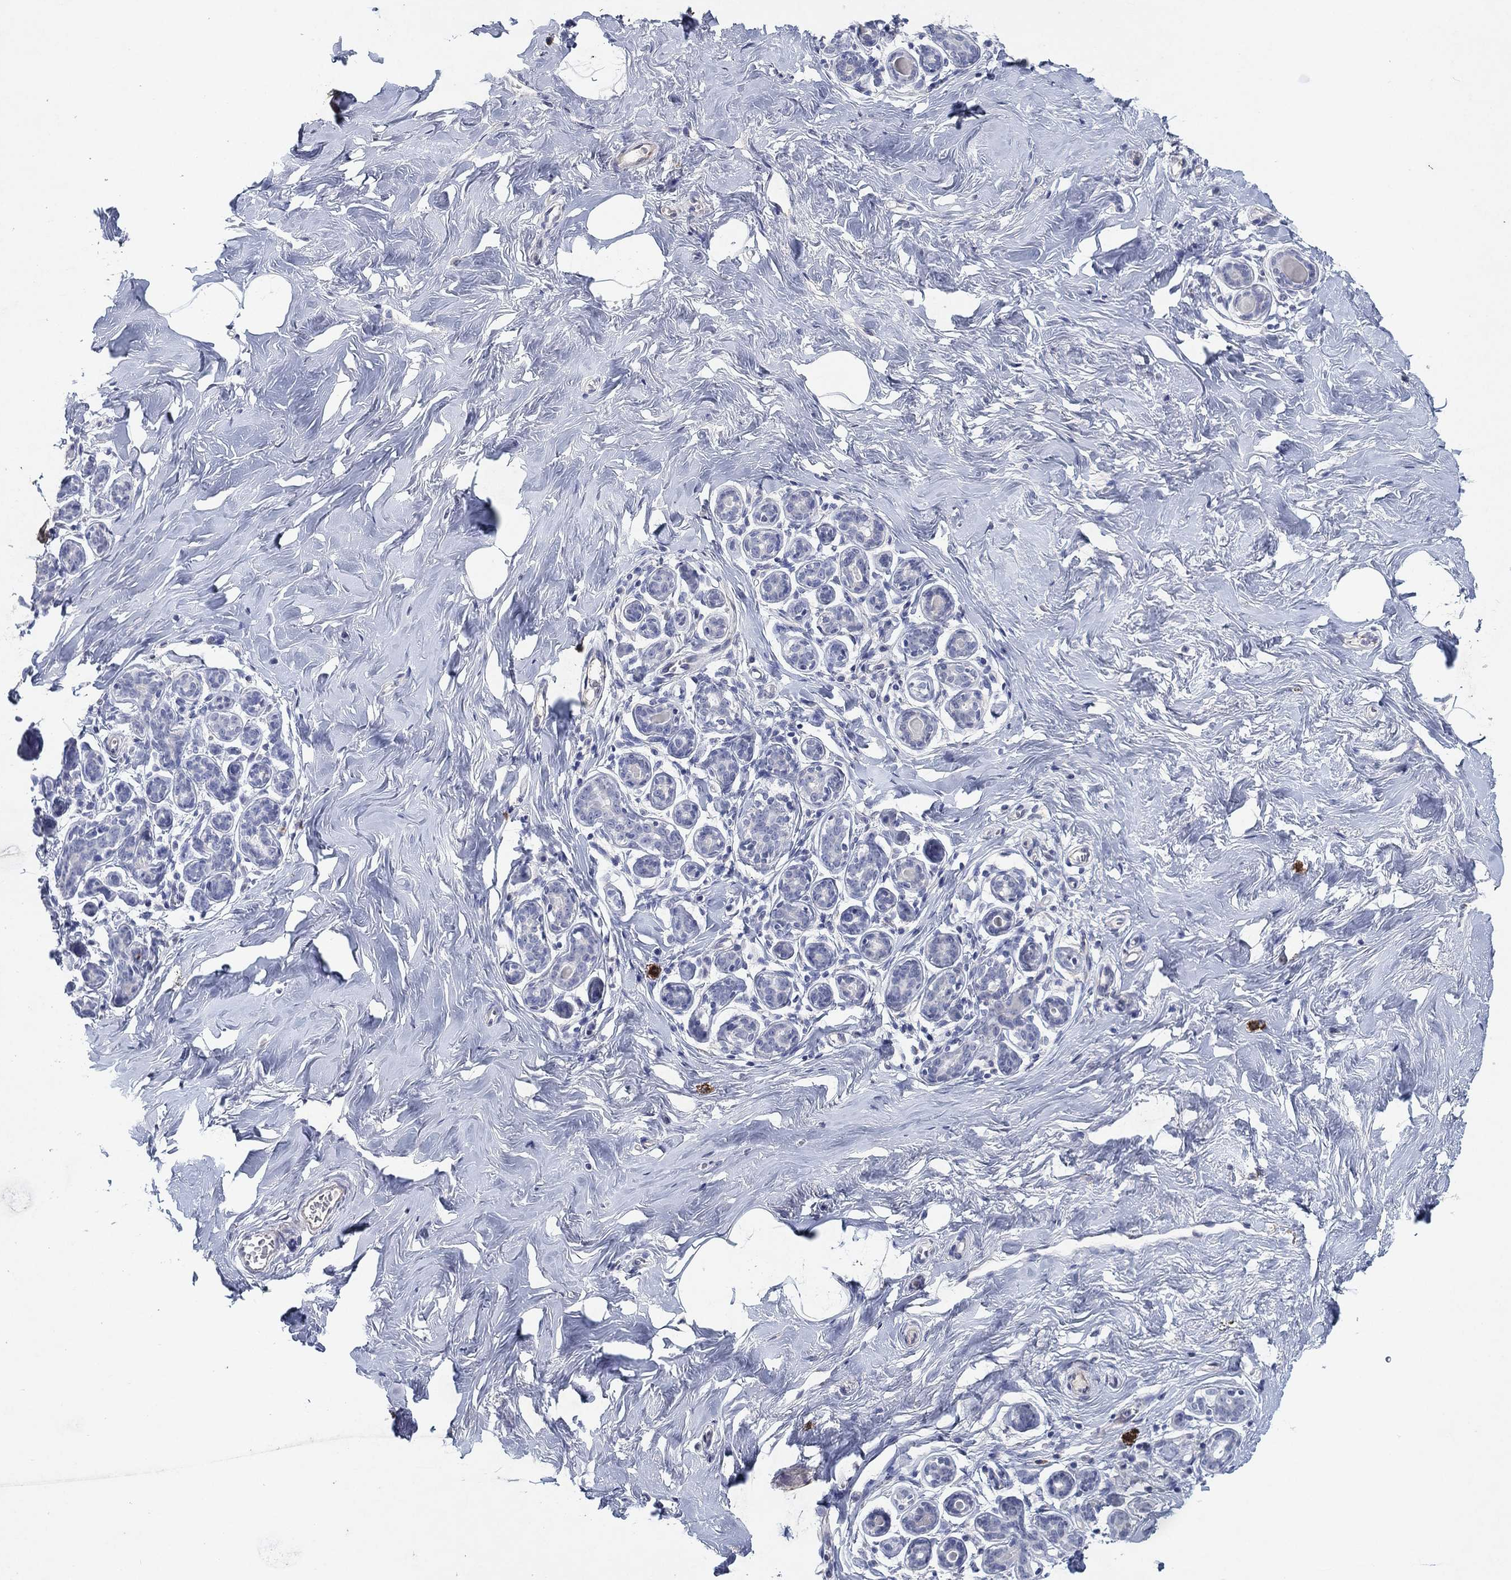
{"staining": {"intensity": "negative", "quantity": "none", "location": "none"}, "tissue": "breast", "cell_type": "Adipocytes", "image_type": "normal", "snomed": [{"axis": "morphology", "description": "Normal tissue, NOS"}, {"axis": "topography", "description": "Skin"}, {"axis": "topography", "description": "Breast"}], "caption": "Photomicrograph shows no significant protein staining in adipocytes of normal breast.", "gene": "KRT40", "patient": {"sex": "female", "age": 43}}